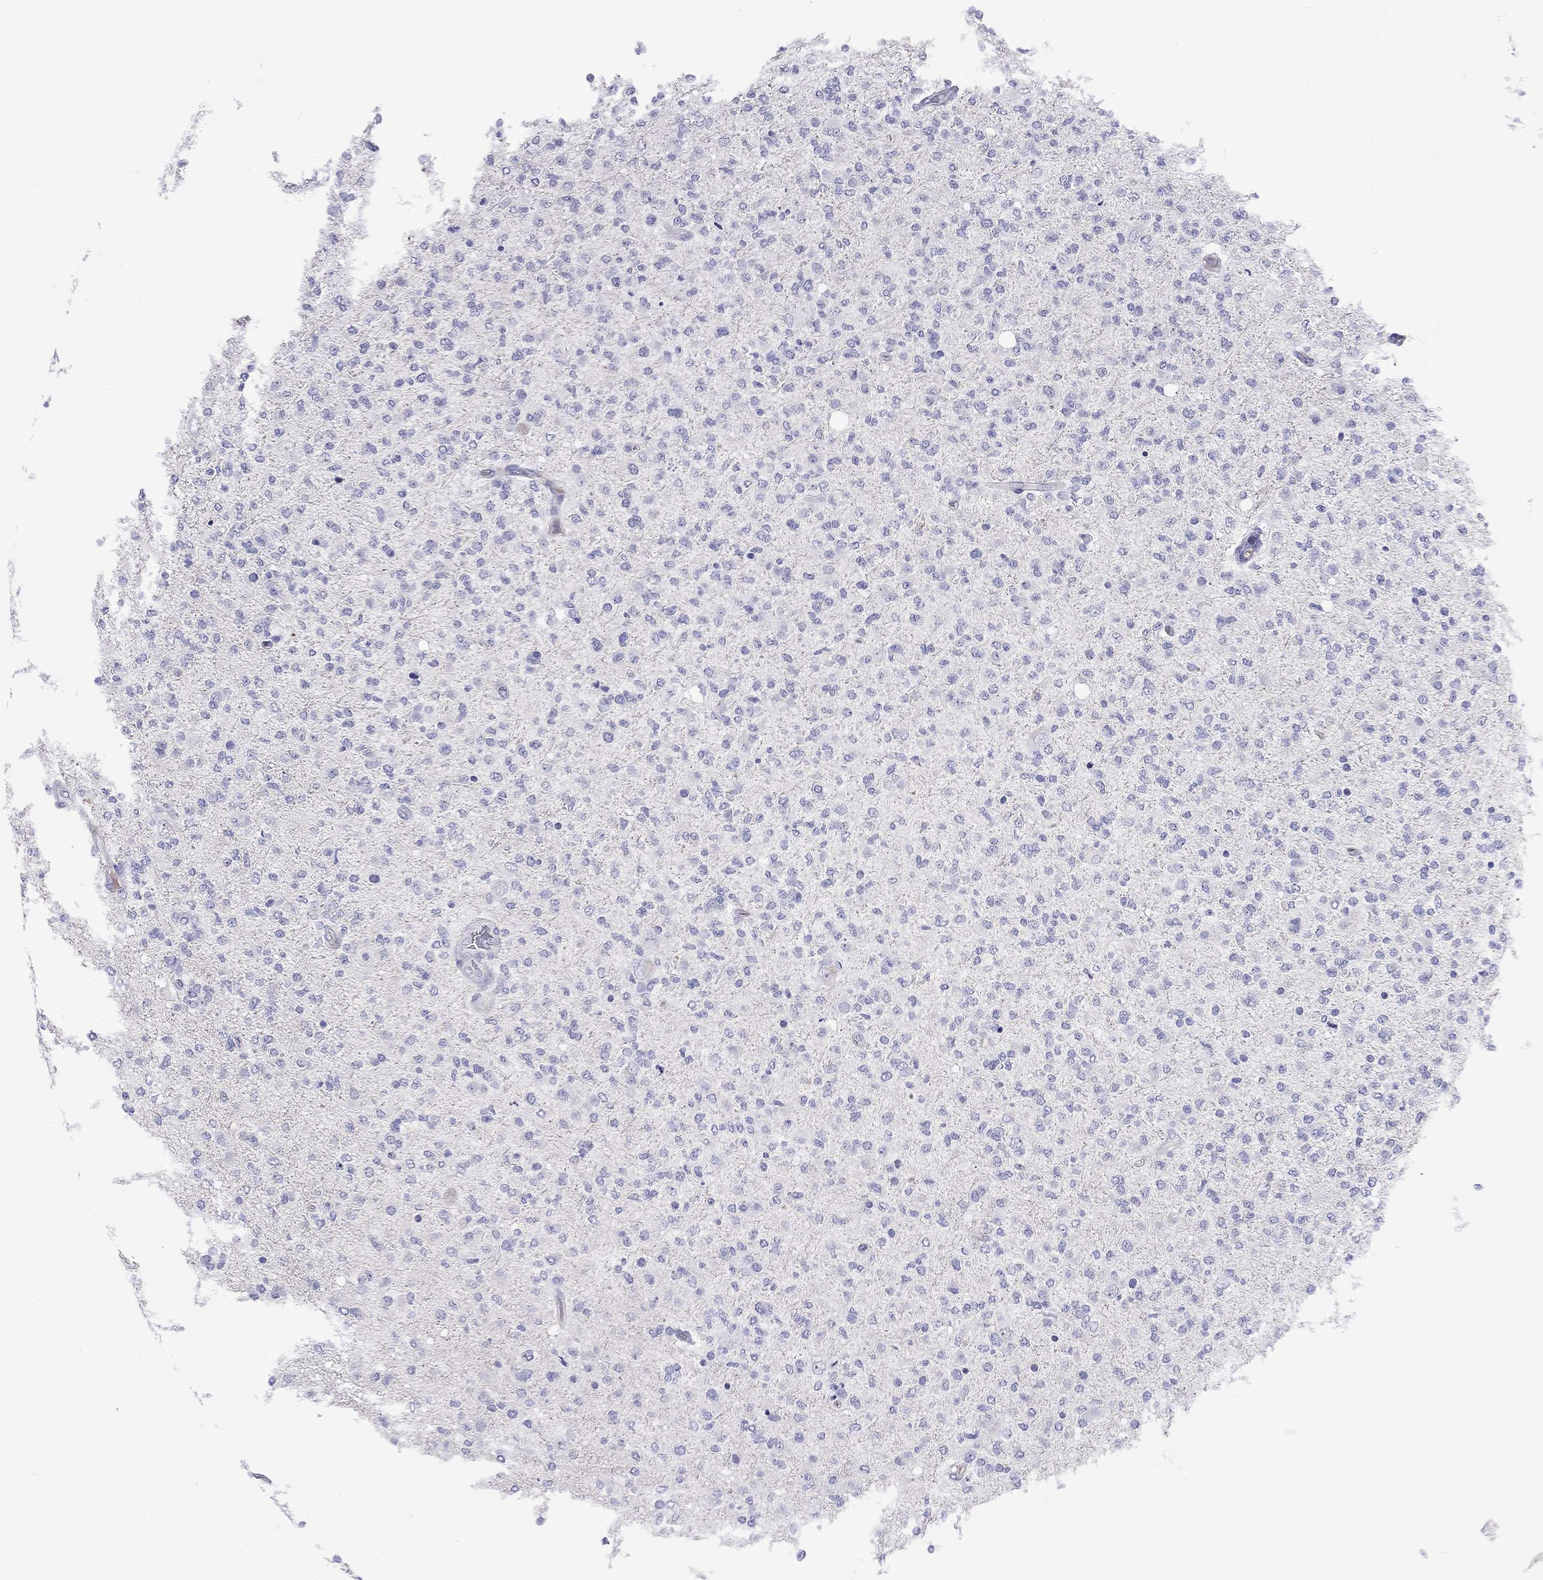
{"staining": {"intensity": "negative", "quantity": "none", "location": "none"}, "tissue": "glioma", "cell_type": "Tumor cells", "image_type": "cancer", "snomed": [{"axis": "morphology", "description": "Glioma, malignant, High grade"}, {"axis": "topography", "description": "Cerebral cortex"}], "caption": "A photomicrograph of human malignant high-grade glioma is negative for staining in tumor cells.", "gene": "CMYA5", "patient": {"sex": "male", "age": 70}}